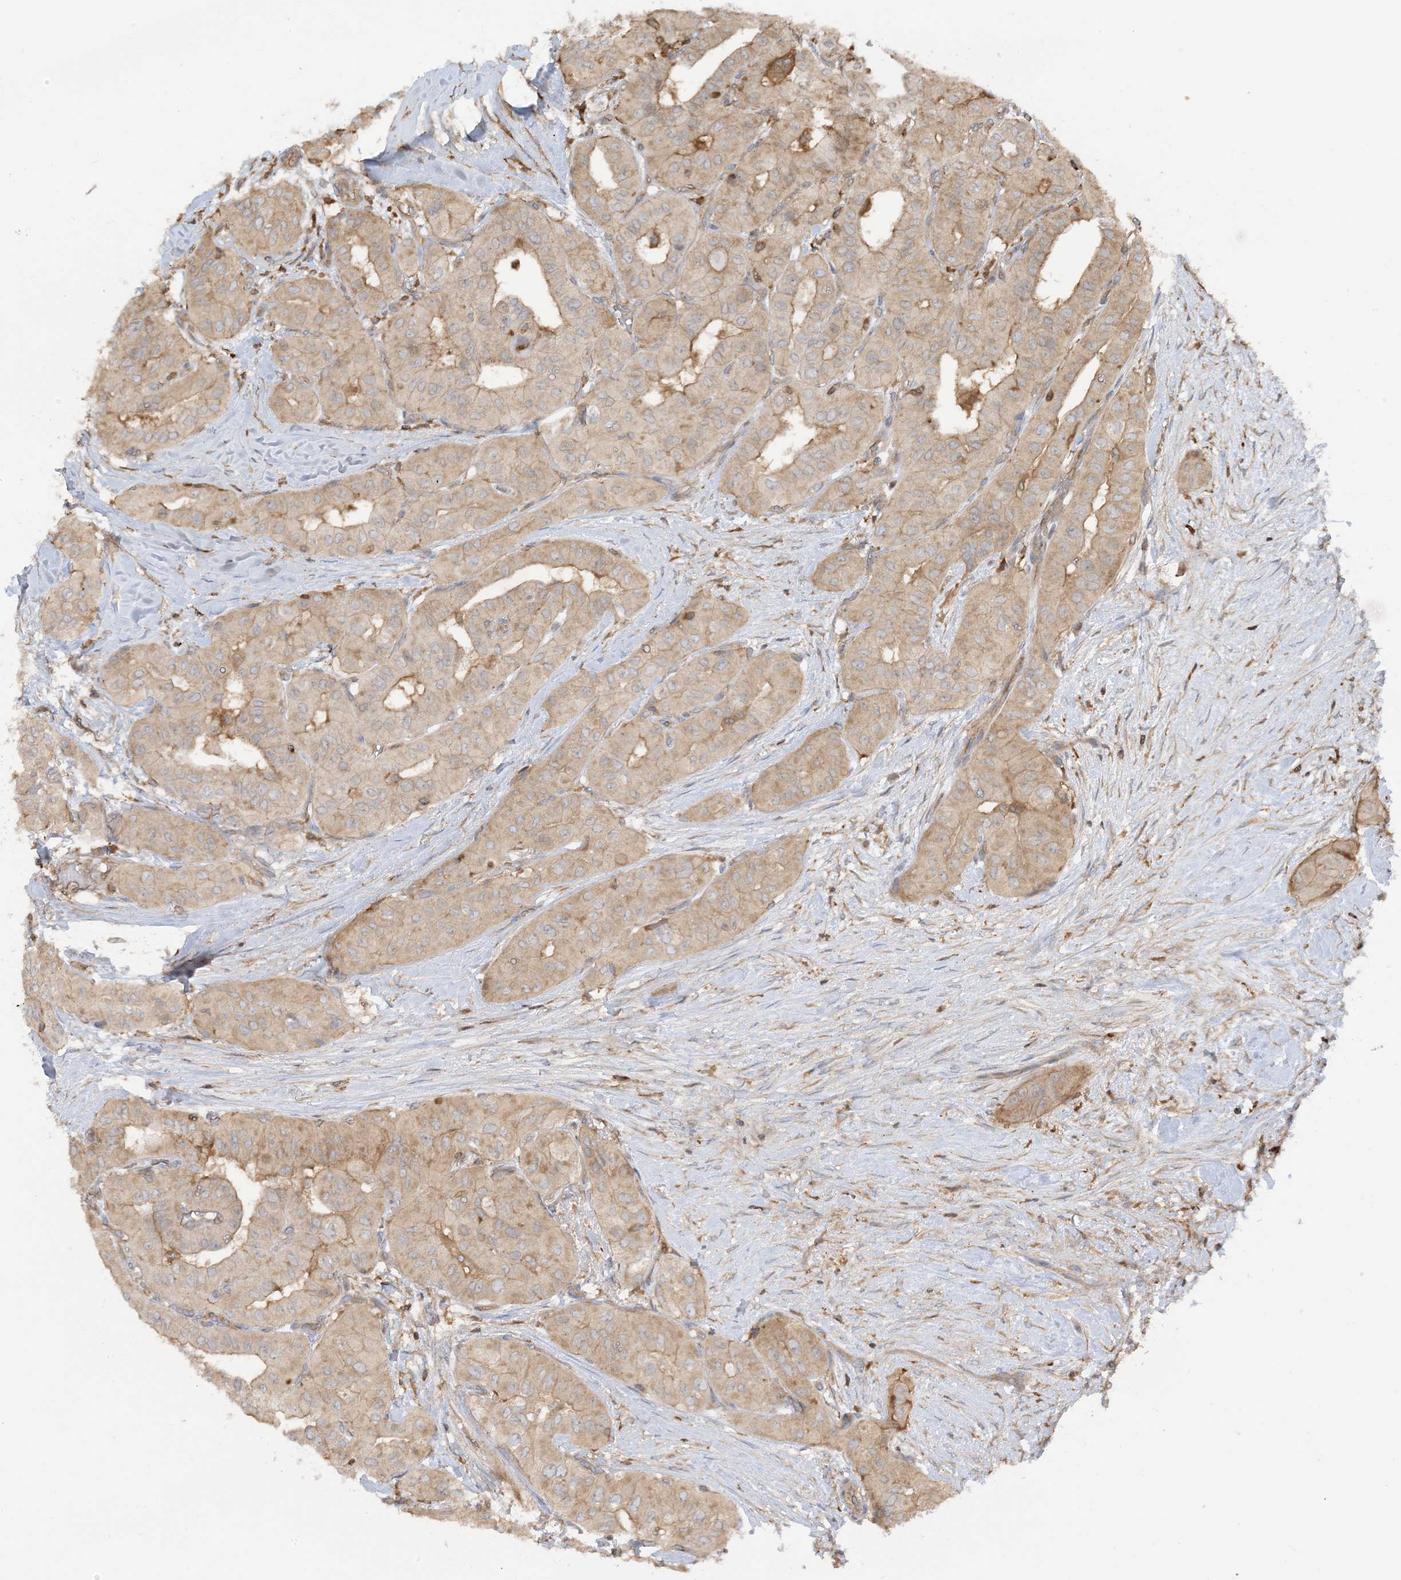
{"staining": {"intensity": "weak", "quantity": ">75%", "location": "cytoplasmic/membranous"}, "tissue": "thyroid cancer", "cell_type": "Tumor cells", "image_type": "cancer", "snomed": [{"axis": "morphology", "description": "Papillary adenocarcinoma, NOS"}, {"axis": "topography", "description": "Thyroid gland"}], "caption": "High-power microscopy captured an immunohistochemistry (IHC) photomicrograph of thyroid cancer (papillary adenocarcinoma), revealing weak cytoplasmic/membranous expression in approximately >75% of tumor cells.", "gene": "CAPZB", "patient": {"sex": "female", "age": 59}}